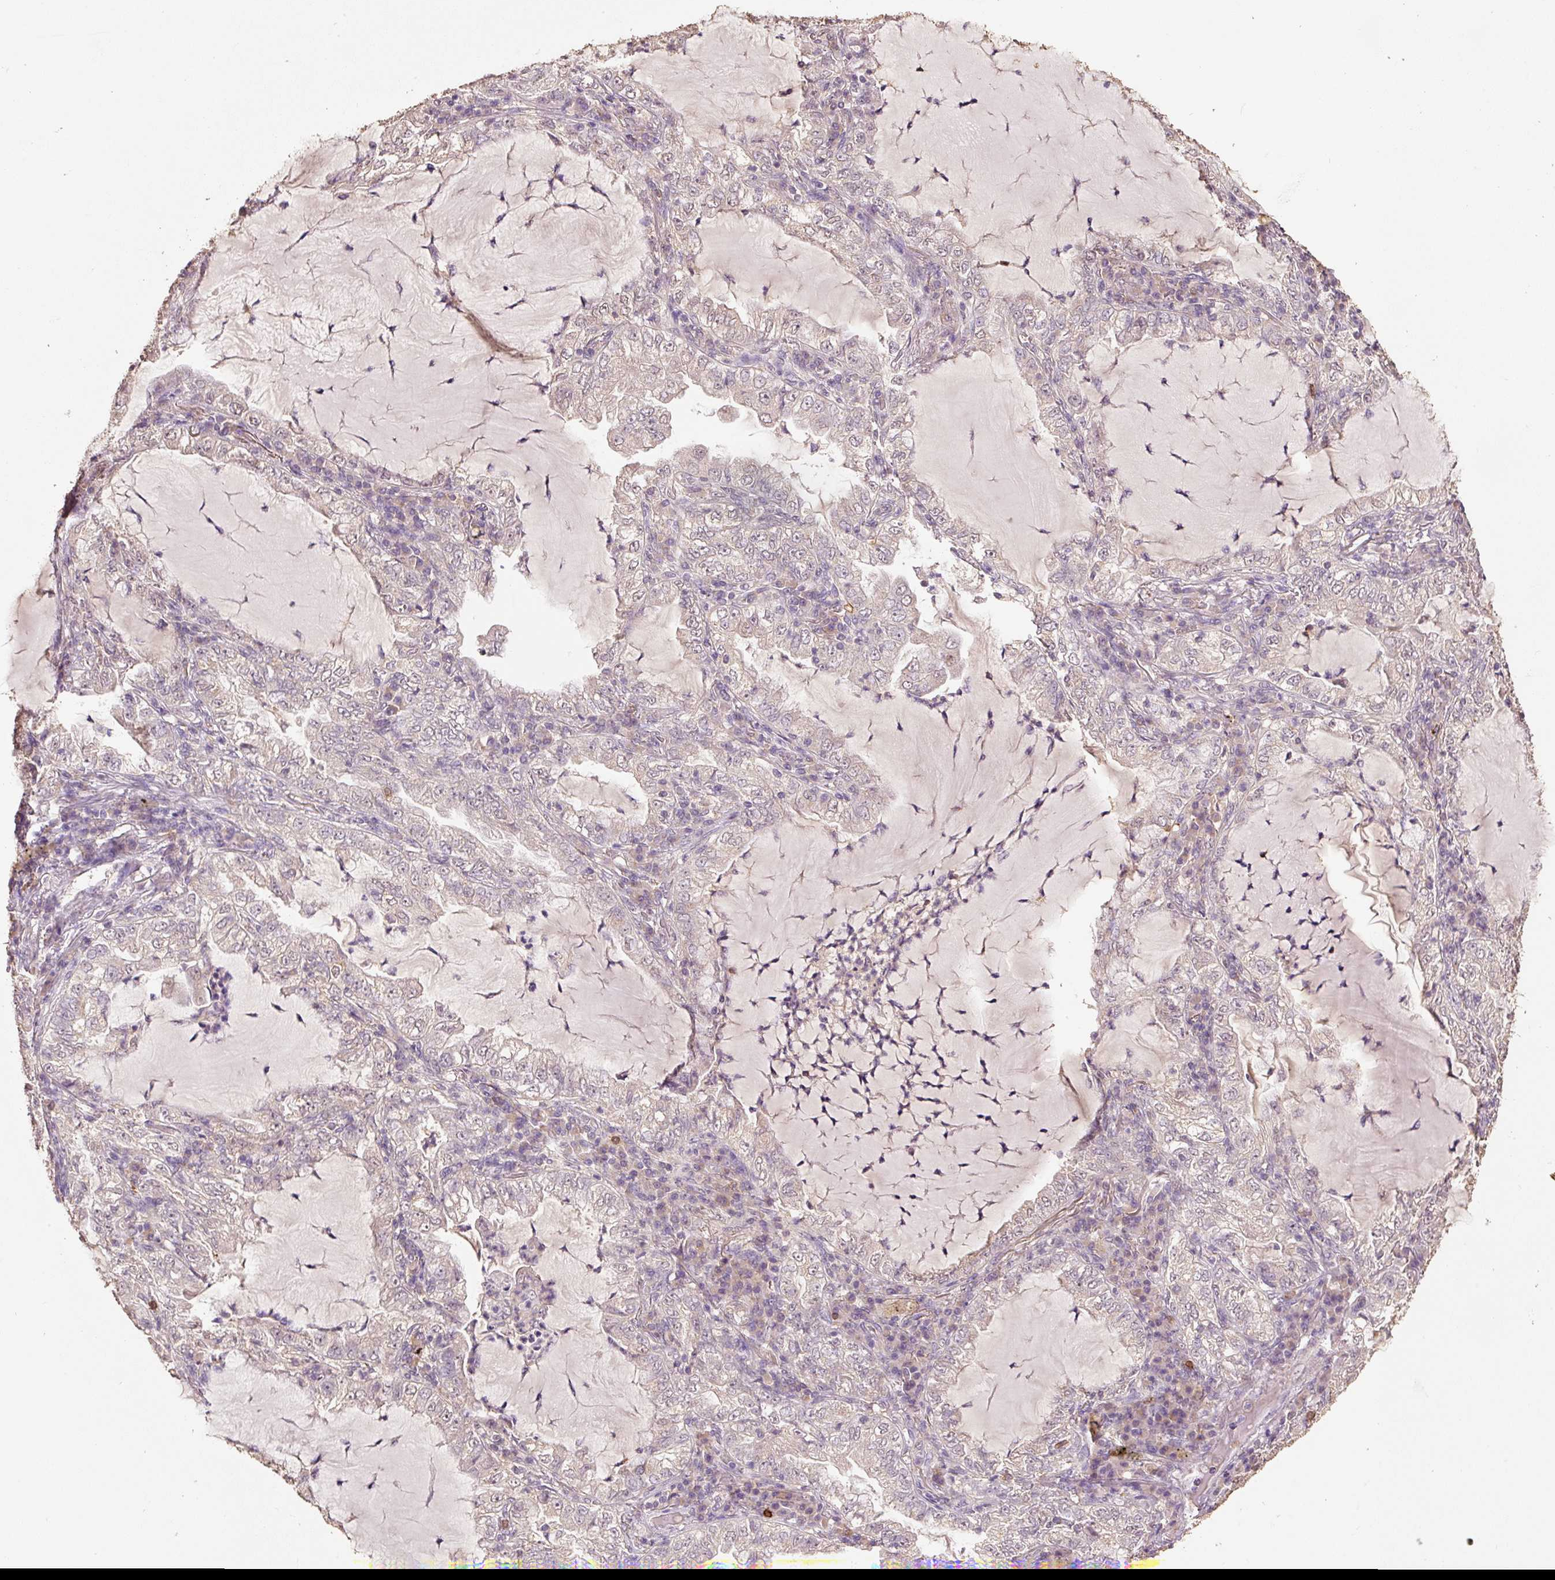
{"staining": {"intensity": "negative", "quantity": "none", "location": "none"}, "tissue": "lung cancer", "cell_type": "Tumor cells", "image_type": "cancer", "snomed": [{"axis": "morphology", "description": "Adenocarcinoma, NOS"}, {"axis": "topography", "description": "Lung"}], "caption": "IHC of lung adenocarcinoma reveals no expression in tumor cells. The staining was performed using DAB (3,3'-diaminobenzidine) to visualize the protein expression in brown, while the nuclei were stained in blue with hematoxylin (Magnification: 20x).", "gene": "HERC2", "patient": {"sex": "female", "age": 73}}